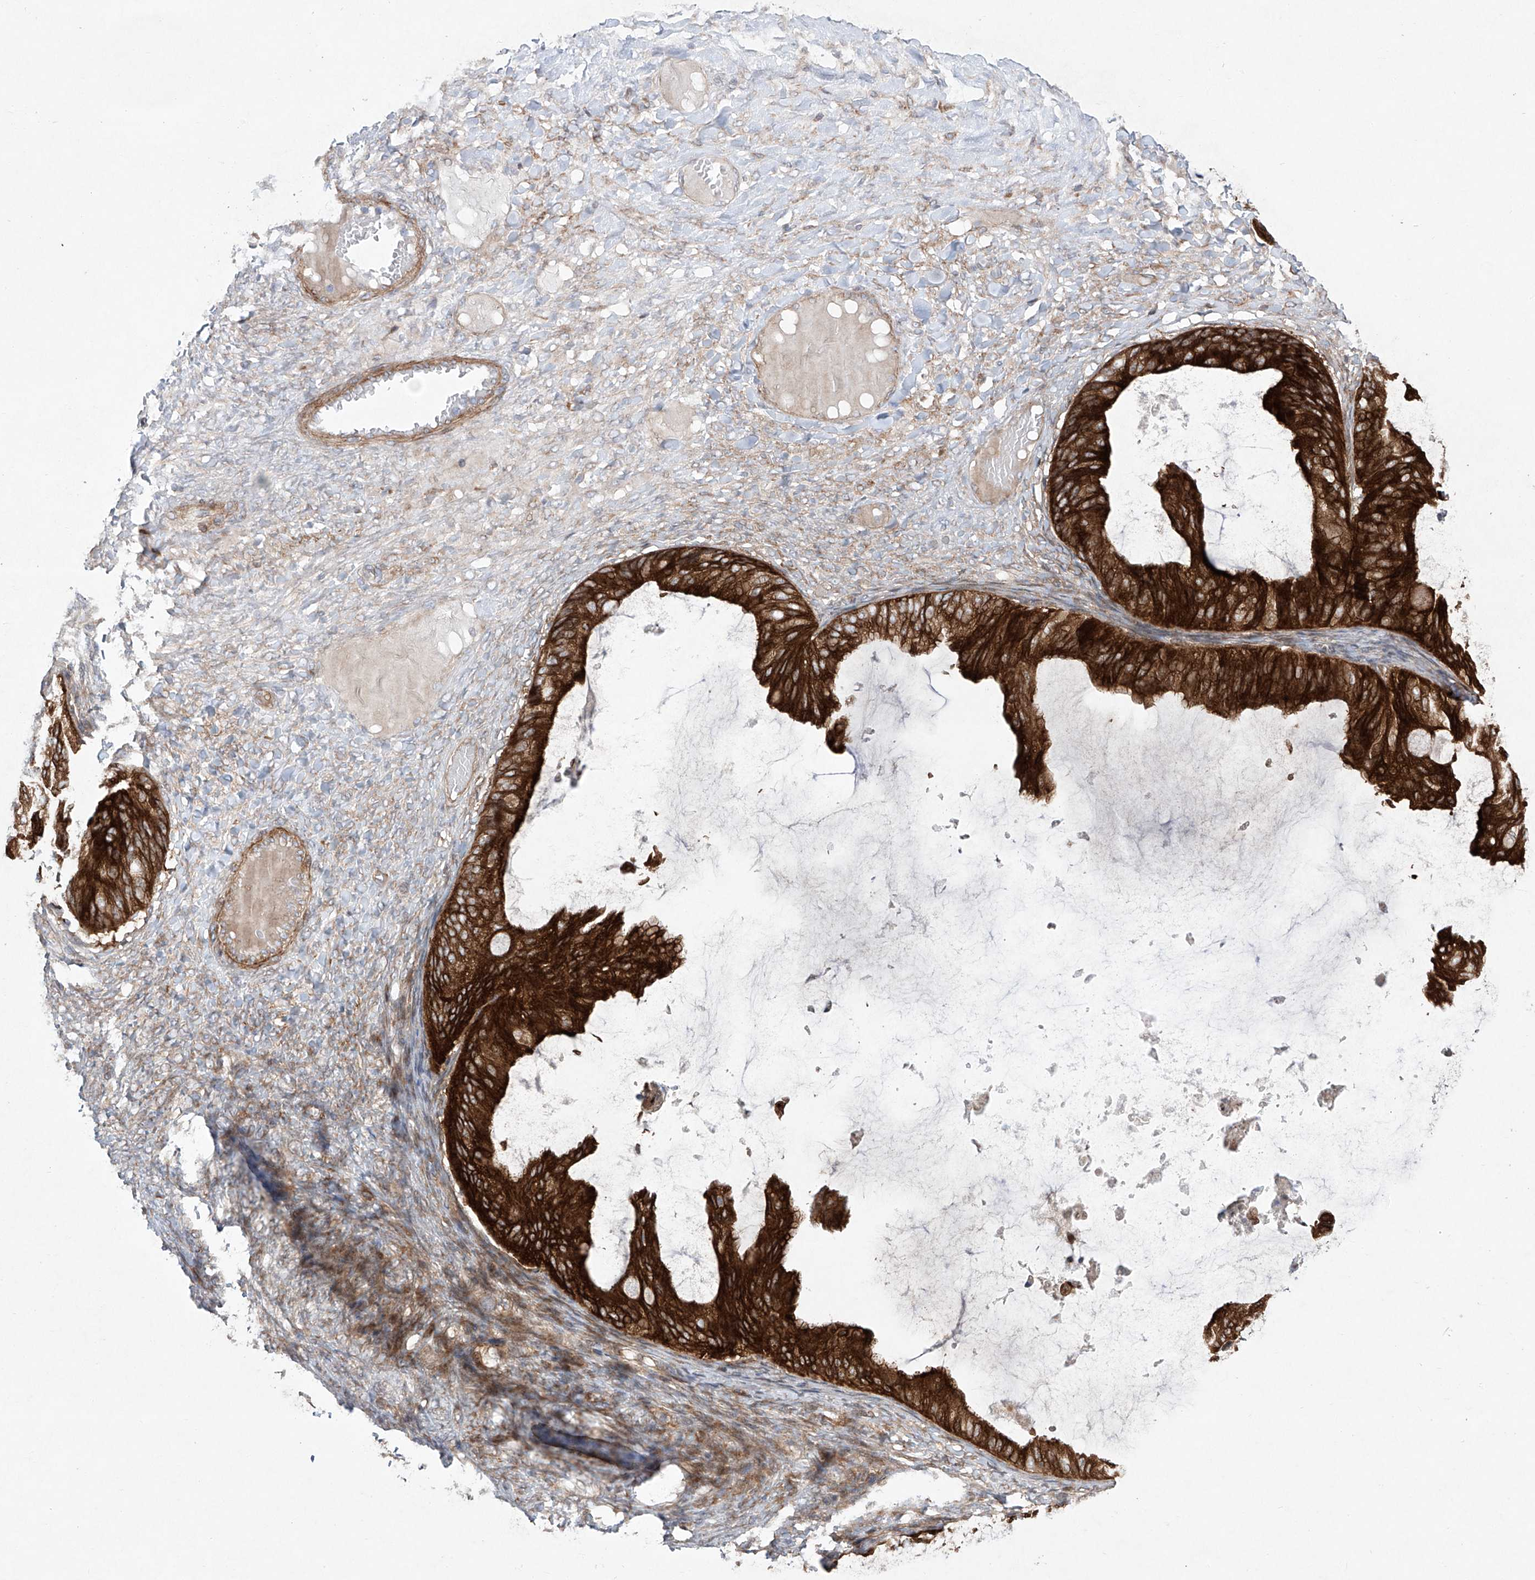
{"staining": {"intensity": "strong", "quantity": ">75%", "location": "cytoplasmic/membranous"}, "tissue": "ovarian cancer", "cell_type": "Tumor cells", "image_type": "cancer", "snomed": [{"axis": "morphology", "description": "Cystadenocarcinoma, mucinous, NOS"}, {"axis": "topography", "description": "Ovary"}], "caption": "Strong cytoplasmic/membranous expression for a protein is identified in approximately >75% of tumor cells of ovarian mucinous cystadenocarcinoma using IHC.", "gene": "KLC4", "patient": {"sex": "female", "age": 61}}